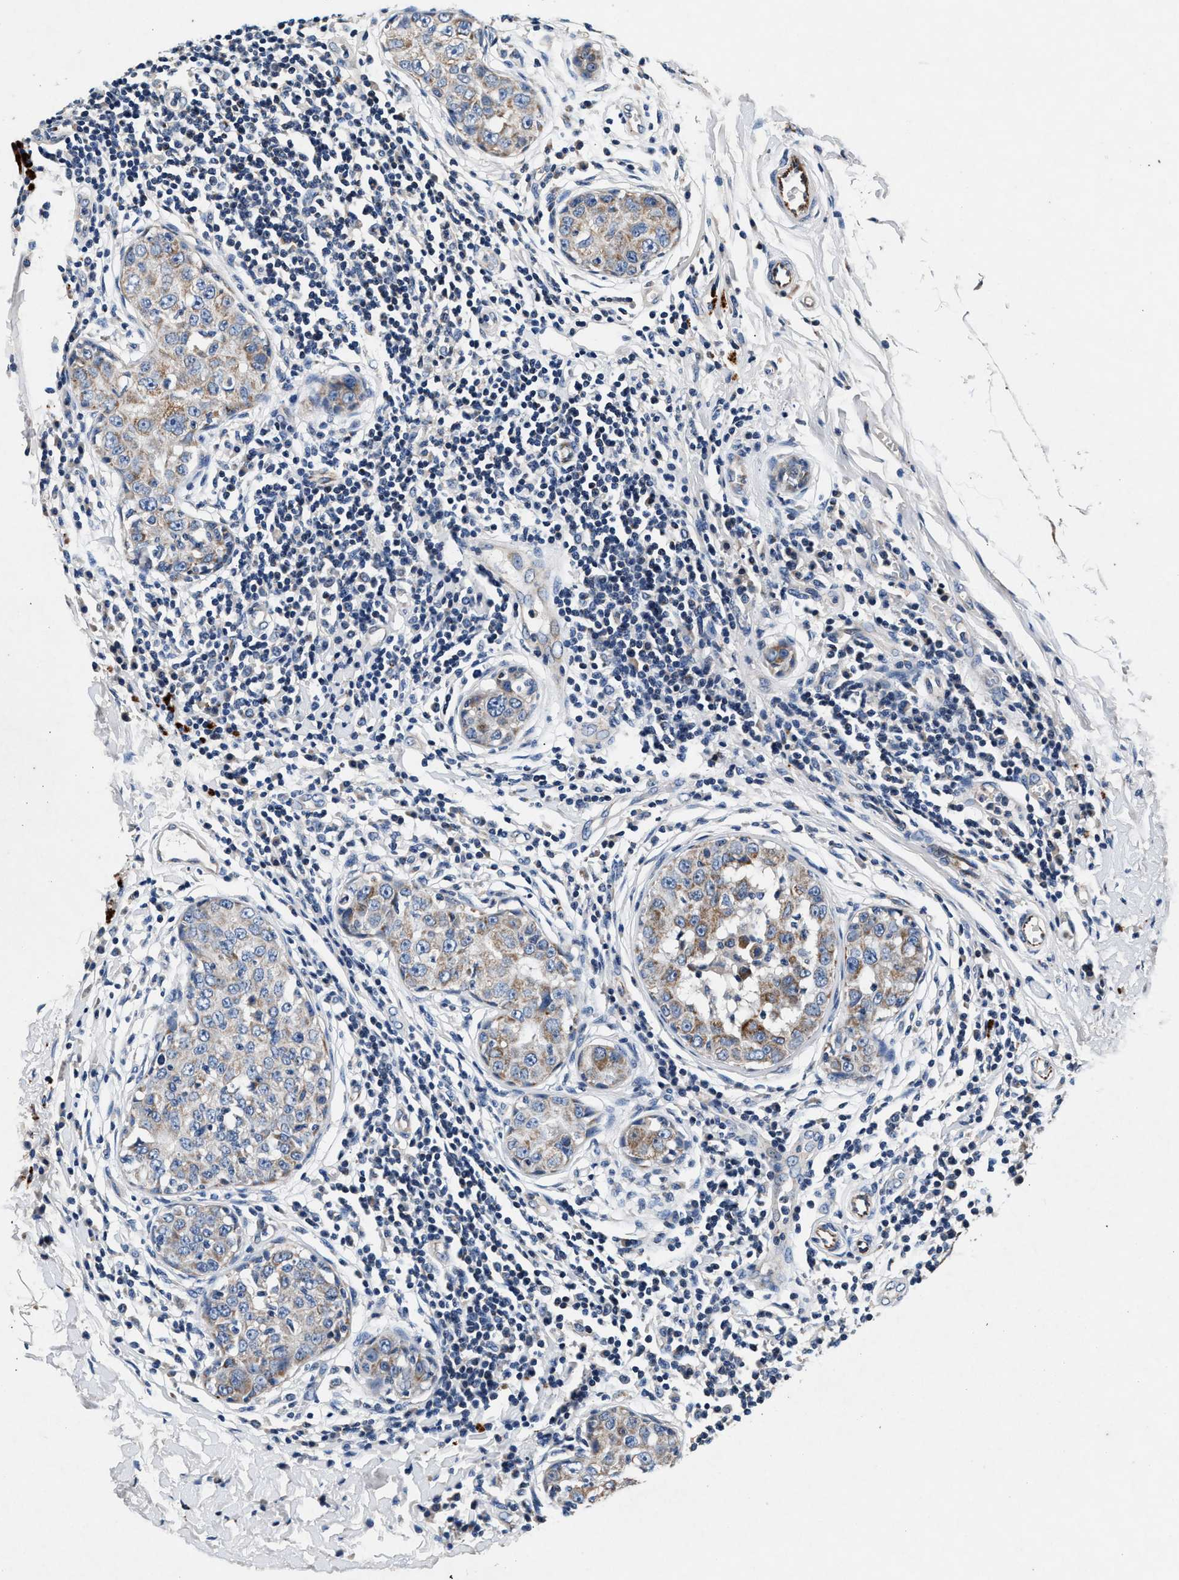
{"staining": {"intensity": "moderate", "quantity": "<25%", "location": "cytoplasmic/membranous"}, "tissue": "breast cancer", "cell_type": "Tumor cells", "image_type": "cancer", "snomed": [{"axis": "morphology", "description": "Duct carcinoma"}, {"axis": "topography", "description": "Breast"}], "caption": "Protein expression by immunohistochemistry (IHC) demonstrates moderate cytoplasmic/membranous expression in approximately <25% of tumor cells in infiltrating ductal carcinoma (breast).", "gene": "PKD2L1", "patient": {"sex": "female", "age": 27}}